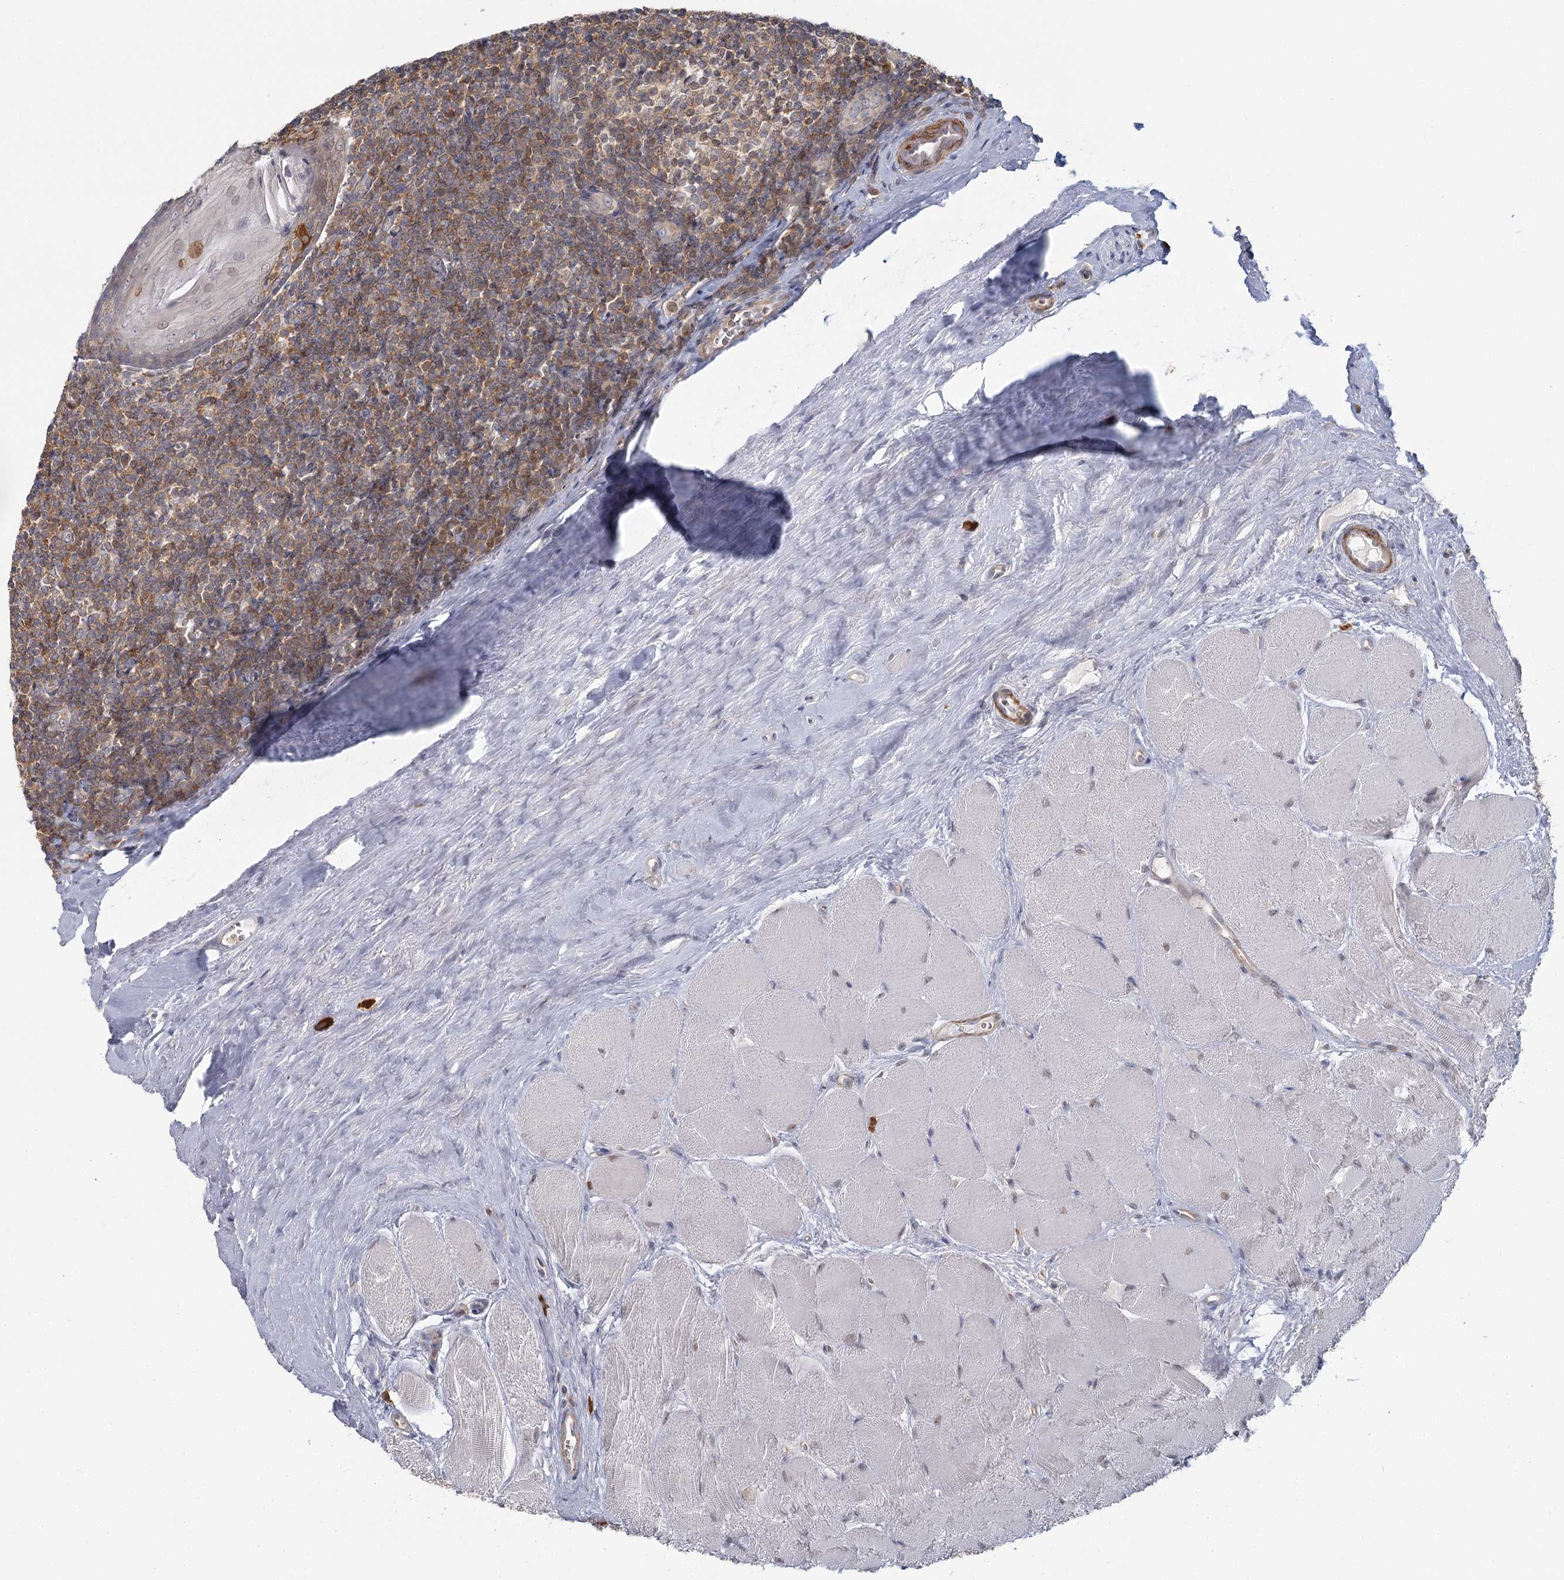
{"staining": {"intensity": "moderate", "quantity": "25%-75%", "location": "cytoplasmic/membranous"}, "tissue": "tonsil", "cell_type": "Germinal center cells", "image_type": "normal", "snomed": [{"axis": "morphology", "description": "Normal tissue, NOS"}, {"axis": "topography", "description": "Tonsil"}], "caption": "Protein analysis of benign tonsil demonstrates moderate cytoplasmic/membranous positivity in about 25%-75% of germinal center cells.", "gene": "USP11", "patient": {"sex": "male", "age": 27}}